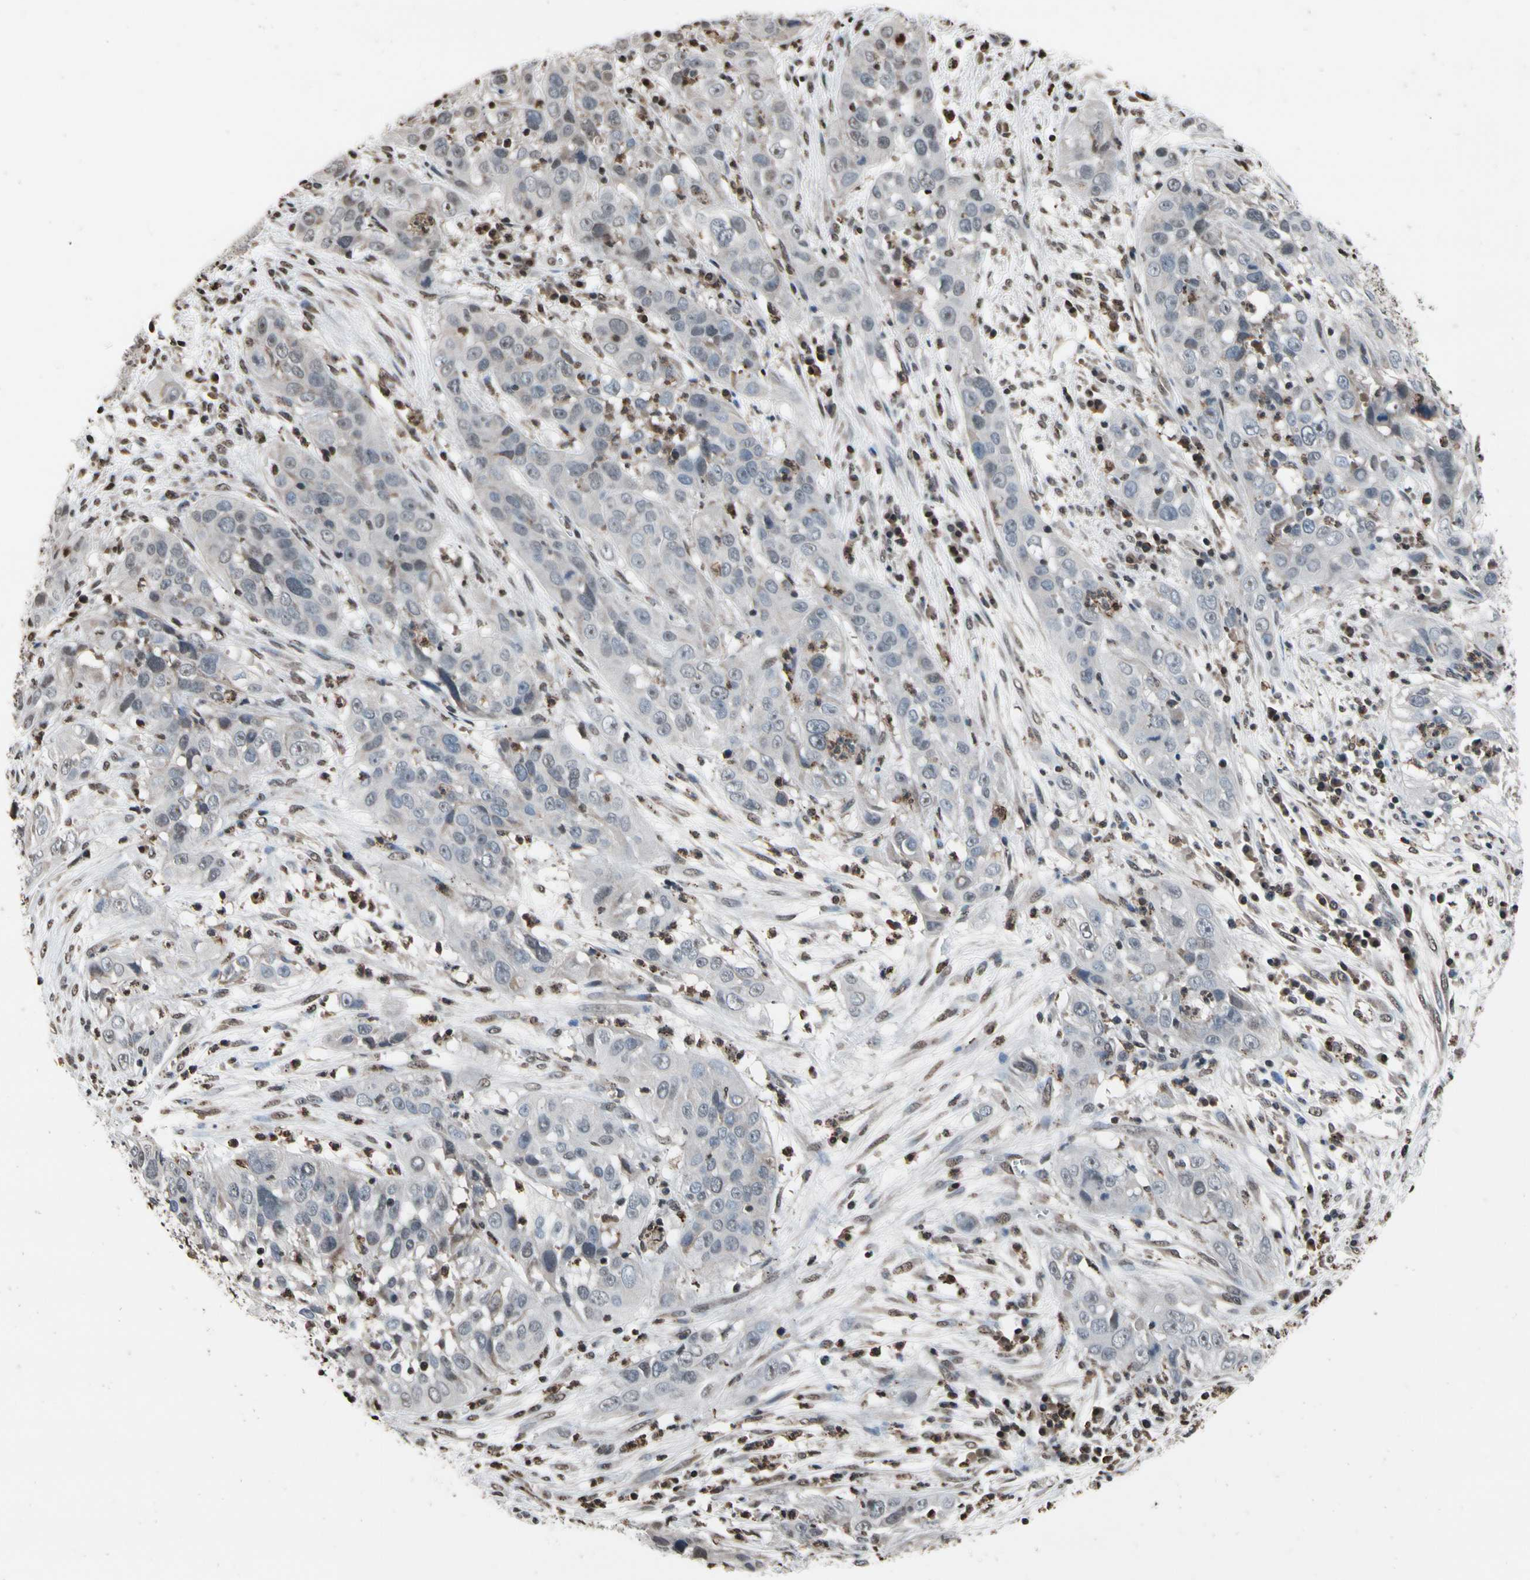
{"staining": {"intensity": "negative", "quantity": "none", "location": "none"}, "tissue": "cervical cancer", "cell_type": "Tumor cells", "image_type": "cancer", "snomed": [{"axis": "morphology", "description": "Squamous cell carcinoma, NOS"}, {"axis": "topography", "description": "Cervix"}], "caption": "A high-resolution micrograph shows IHC staining of squamous cell carcinoma (cervical), which reveals no significant expression in tumor cells.", "gene": "HIPK2", "patient": {"sex": "female", "age": 32}}